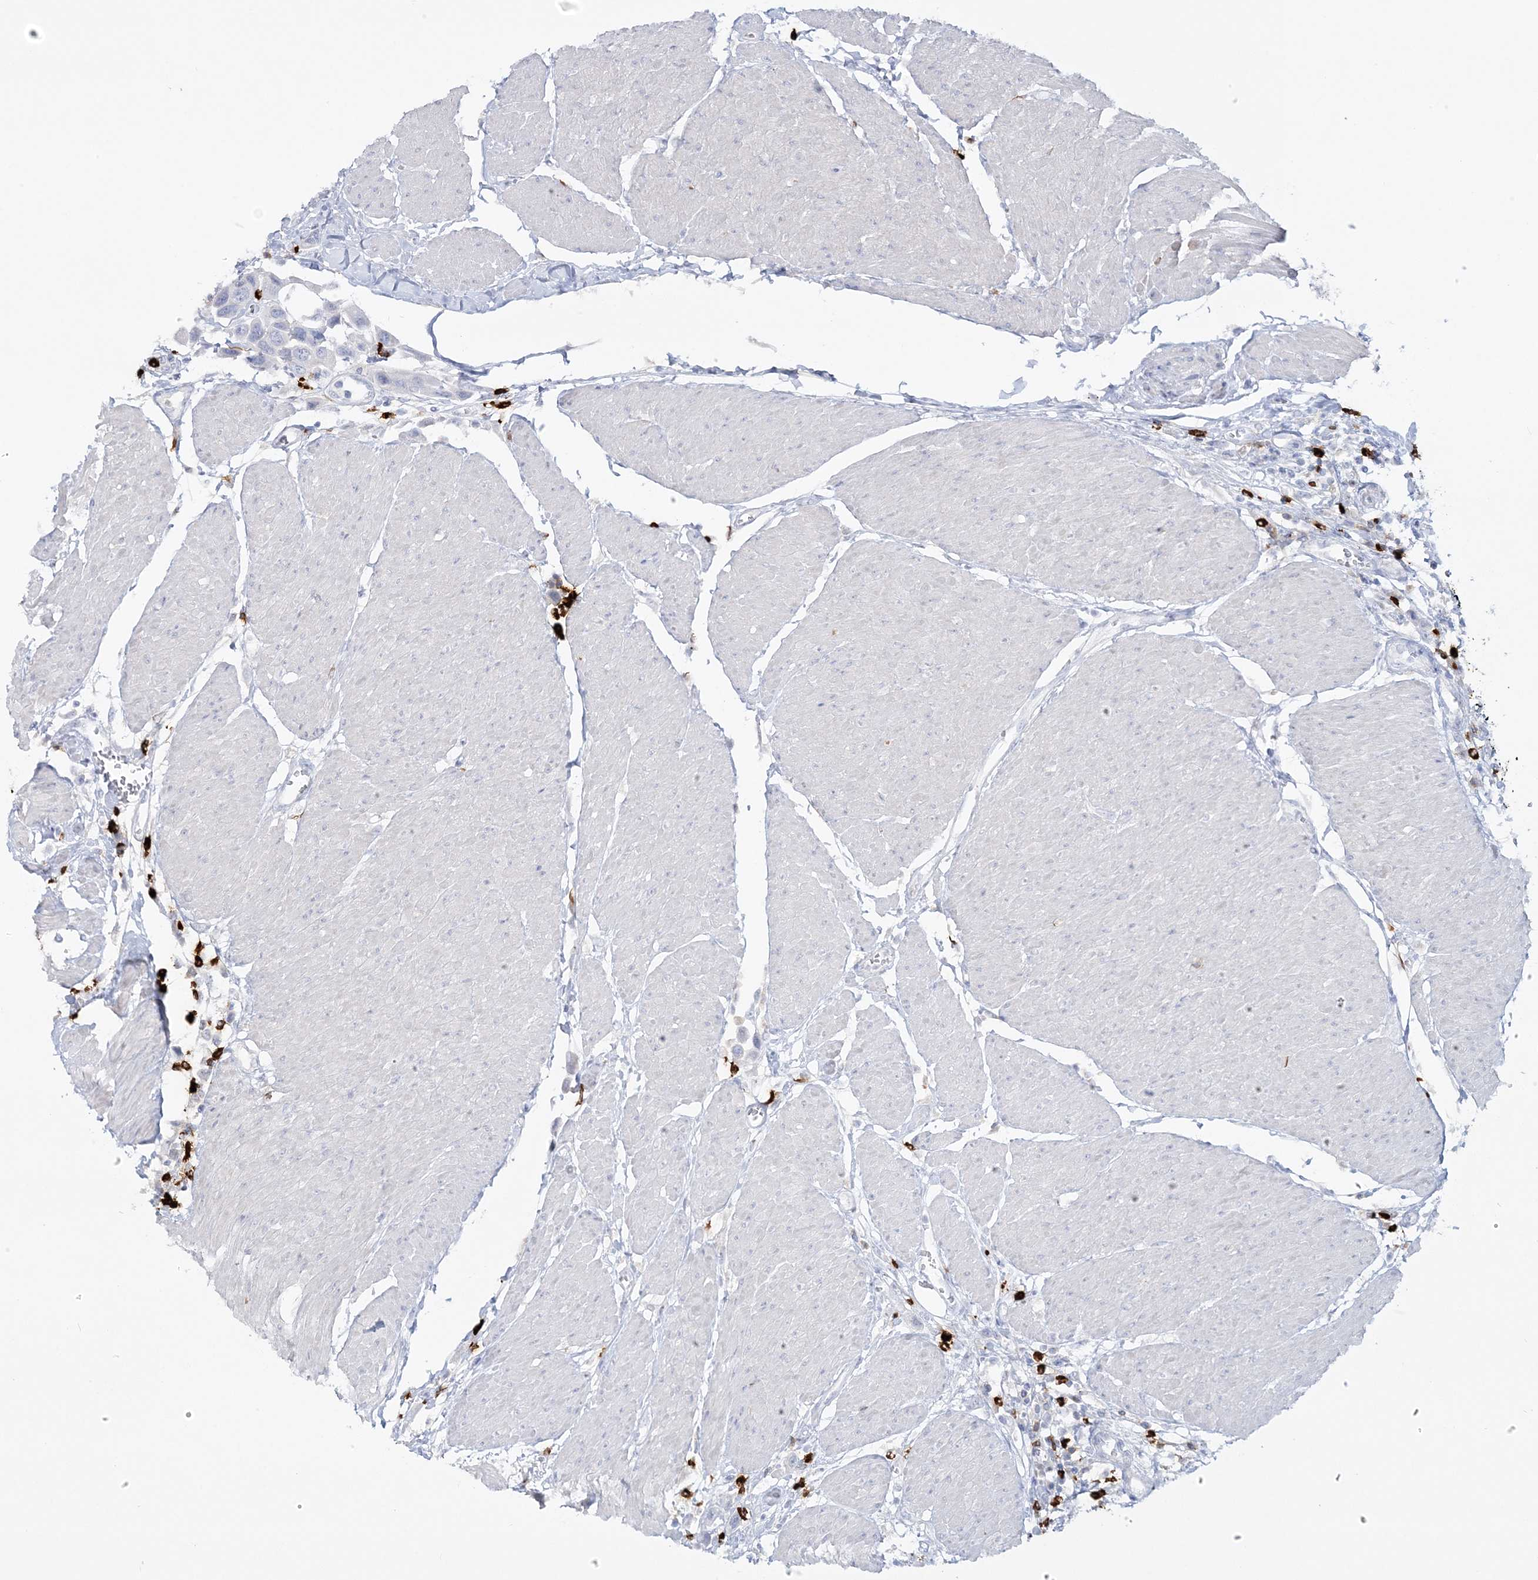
{"staining": {"intensity": "negative", "quantity": "none", "location": "none"}, "tissue": "urothelial cancer", "cell_type": "Tumor cells", "image_type": "cancer", "snomed": [{"axis": "morphology", "description": "Urothelial carcinoma, High grade"}, {"axis": "topography", "description": "Urinary bladder"}], "caption": "The micrograph displays no staining of tumor cells in urothelial cancer.", "gene": "WDSUB1", "patient": {"sex": "male", "age": 50}}